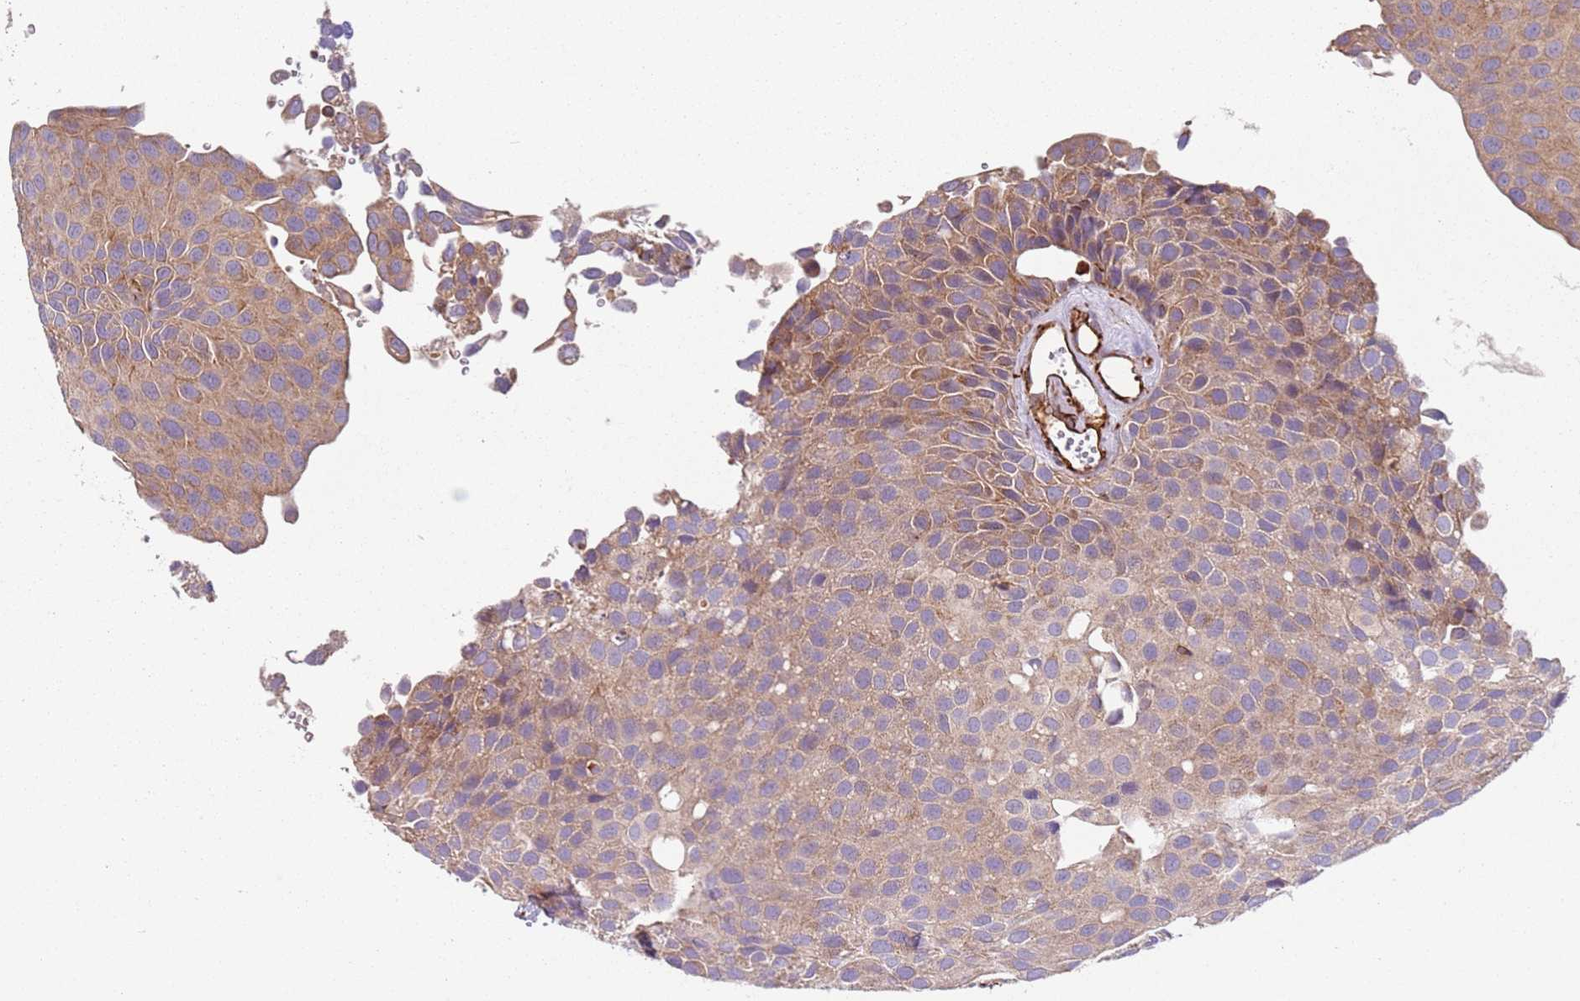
{"staining": {"intensity": "moderate", "quantity": ">75%", "location": "cytoplasmic/membranous"}, "tissue": "urothelial cancer", "cell_type": "Tumor cells", "image_type": "cancer", "snomed": [{"axis": "morphology", "description": "Urothelial carcinoma, Low grade"}, {"axis": "topography", "description": "Urinary bladder"}], "caption": "Tumor cells display moderate cytoplasmic/membranous staining in approximately >75% of cells in urothelial cancer.", "gene": "SNAPIN", "patient": {"sex": "male", "age": 88}}